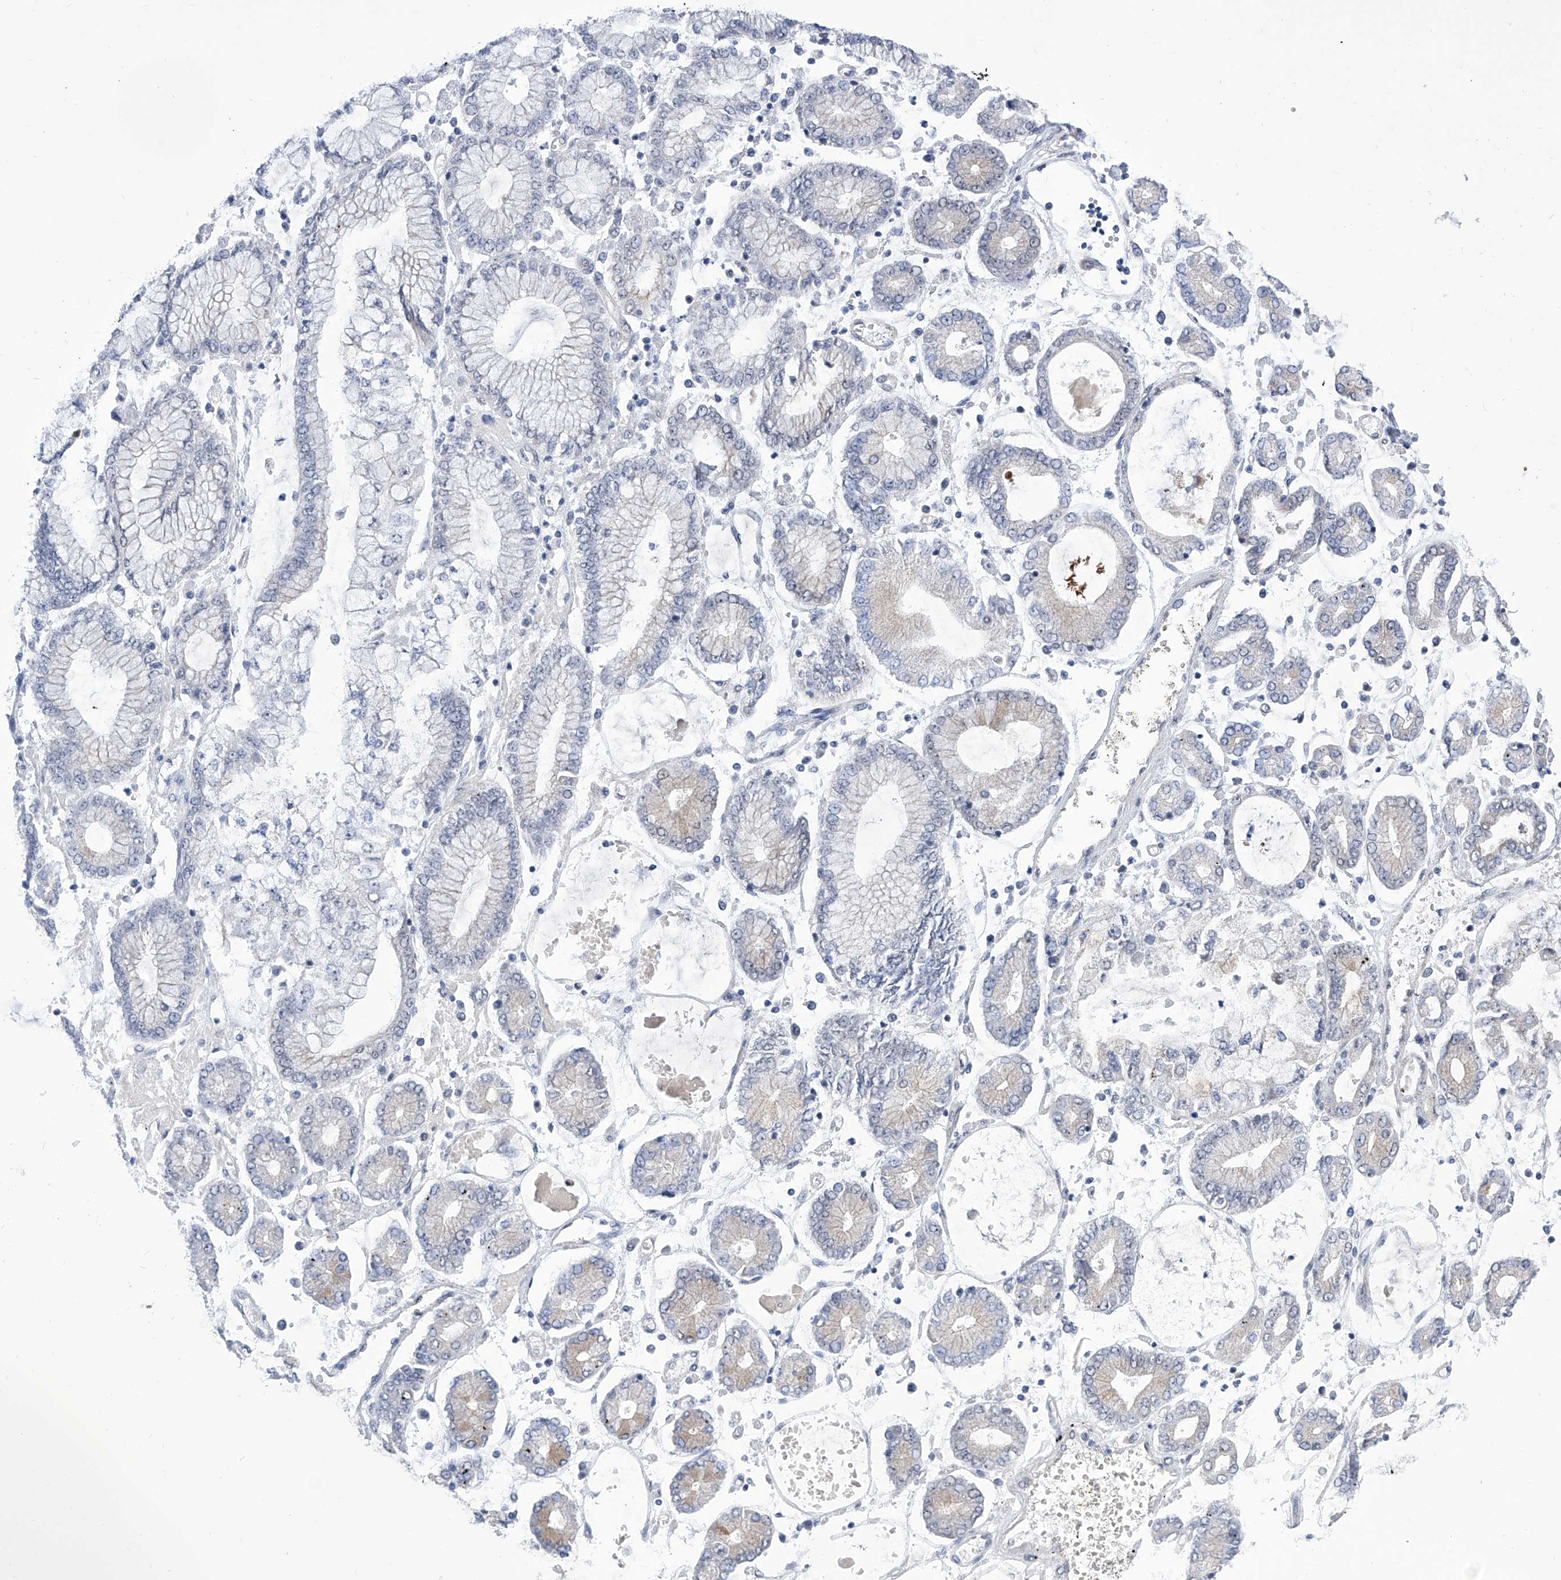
{"staining": {"intensity": "negative", "quantity": "none", "location": "none"}, "tissue": "stomach cancer", "cell_type": "Tumor cells", "image_type": "cancer", "snomed": [{"axis": "morphology", "description": "Adenocarcinoma, NOS"}, {"axis": "topography", "description": "Stomach"}], "caption": "Tumor cells are negative for protein expression in human adenocarcinoma (stomach).", "gene": "SART1", "patient": {"sex": "male", "age": 76}}